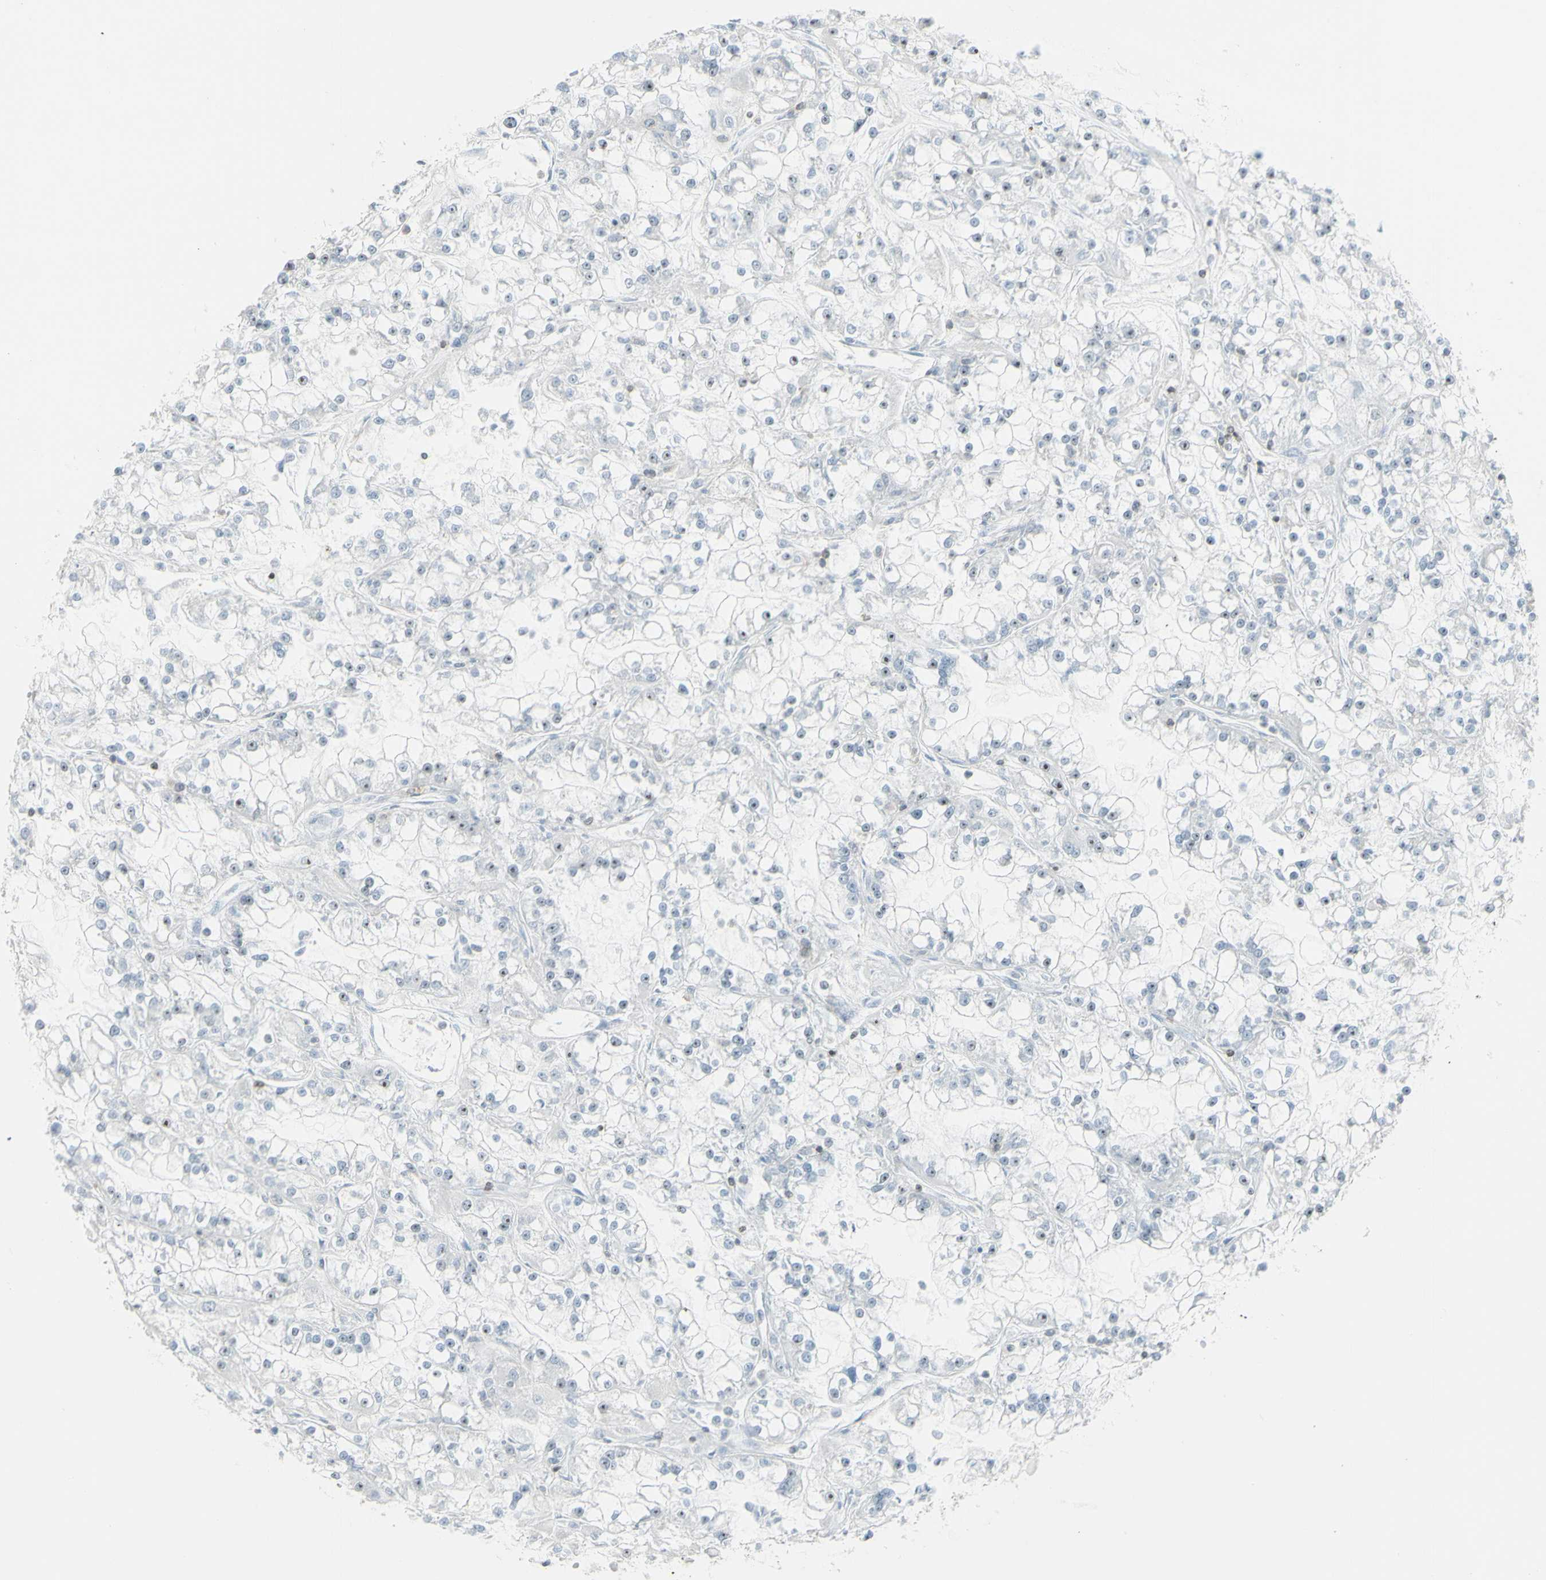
{"staining": {"intensity": "negative", "quantity": "none", "location": "none"}, "tissue": "renal cancer", "cell_type": "Tumor cells", "image_type": "cancer", "snomed": [{"axis": "morphology", "description": "Adenocarcinoma, NOS"}, {"axis": "topography", "description": "Kidney"}], "caption": "Immunohistochemistry (IHC) micrograph of neoplastic tissue: human renal adenocarcinoma stained with DAB (3,3'-diaminobenzidine) demonstrates no significant protein staining in tumor cells.", "gene": "NRG1", "patient": {"sex": "female", "age": 52}}